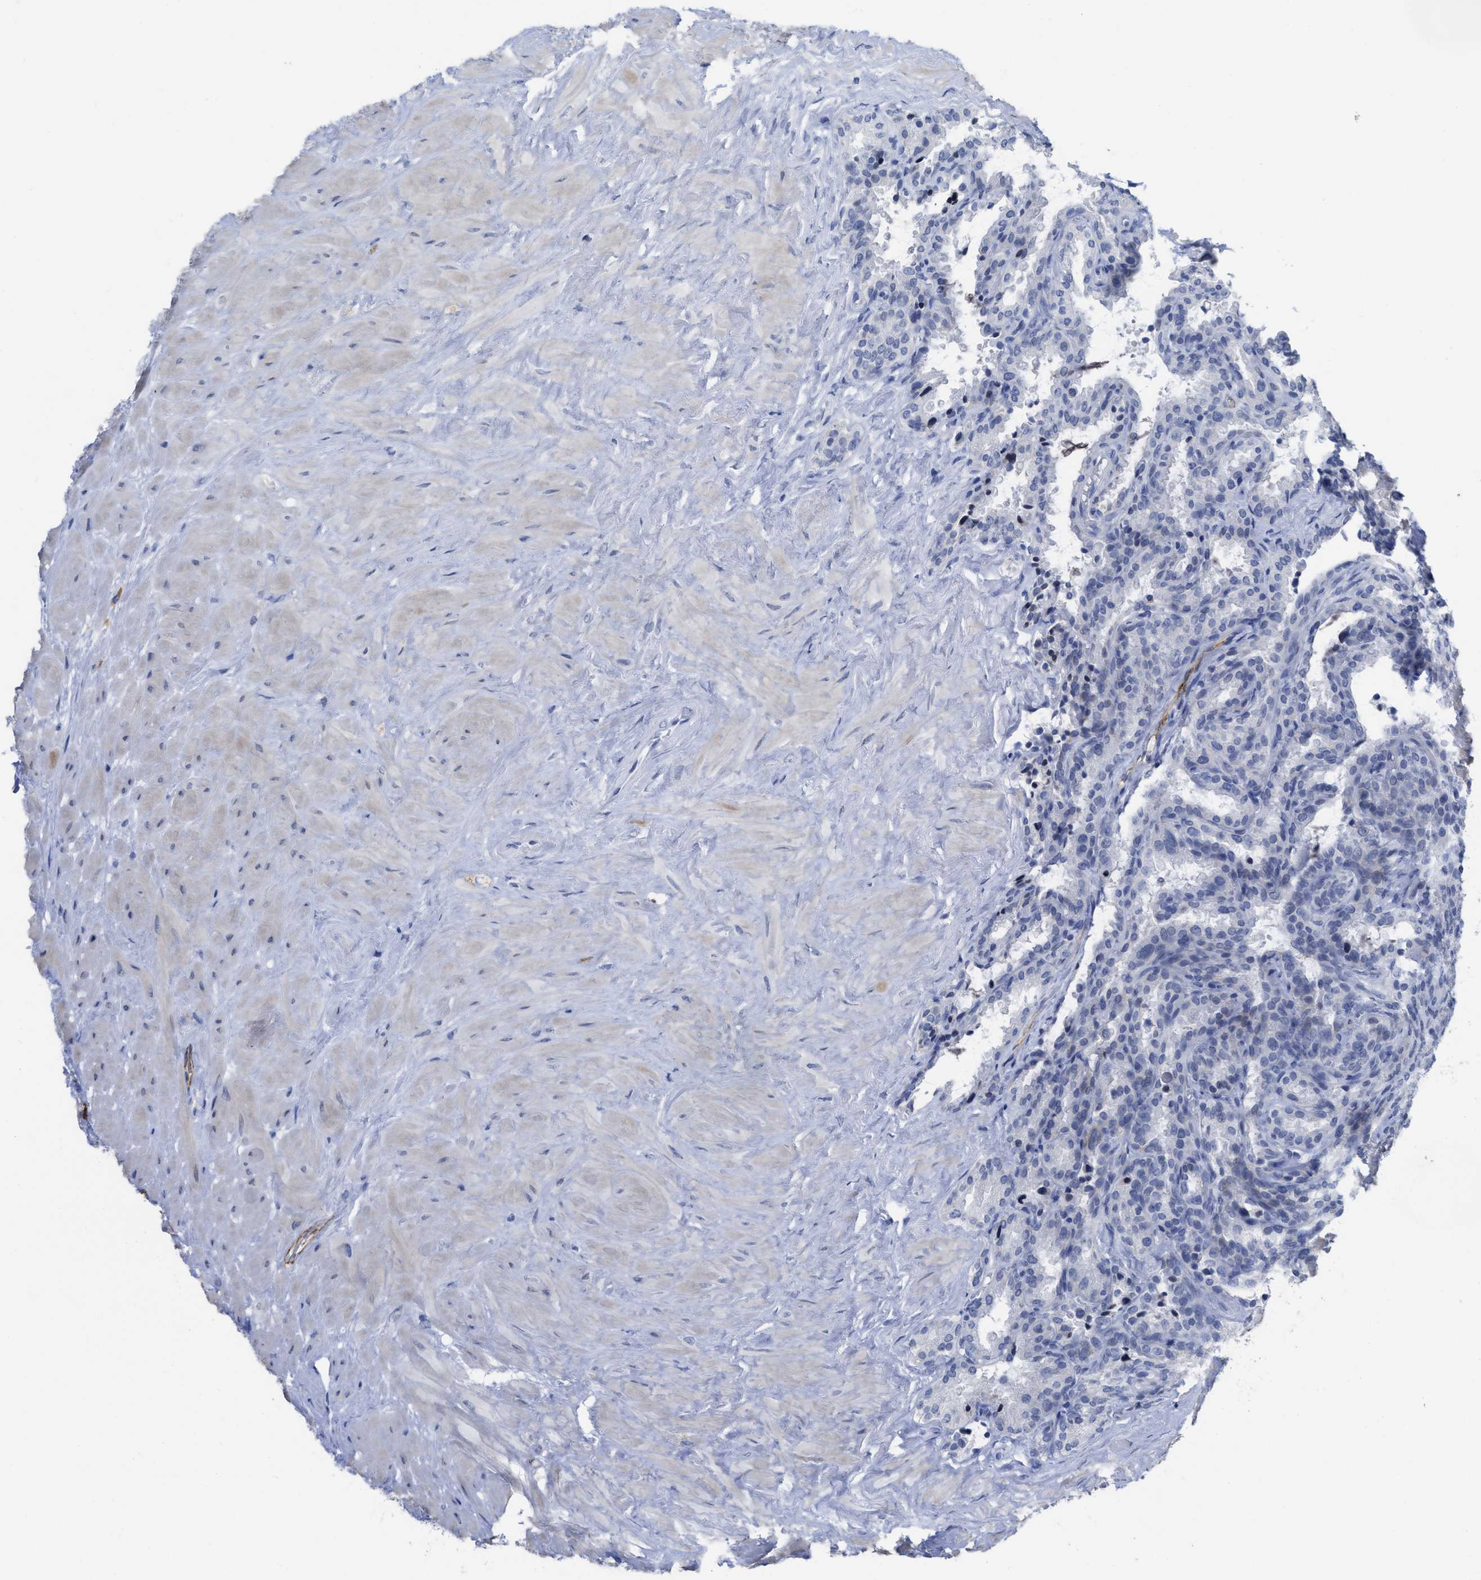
{"staining": {"intensity": "negative", "quantity": "none", "location": "none"}, "tissue": "seminal vesicle", "cell_type": "Glandular cells", "image_type": "normal", "snomed": [{"axis": "morphology", "description": "Normal tissue, NOS"}, {"axis": "topography", "description": "Seminal veicle"}], "caption": "DAB (3,3'-diaminobenzidine) immunohistochemical staining of normal seminal vesicle exhibits no significant staining in glandular cells. The staining is performed using DAB (3,3'-diaminobenzidine) brown chromogen with nuclei counter-stained in using hematoxylin.", "gene": "ACKR1", "patient": {"sex": "male", "age": 46}}